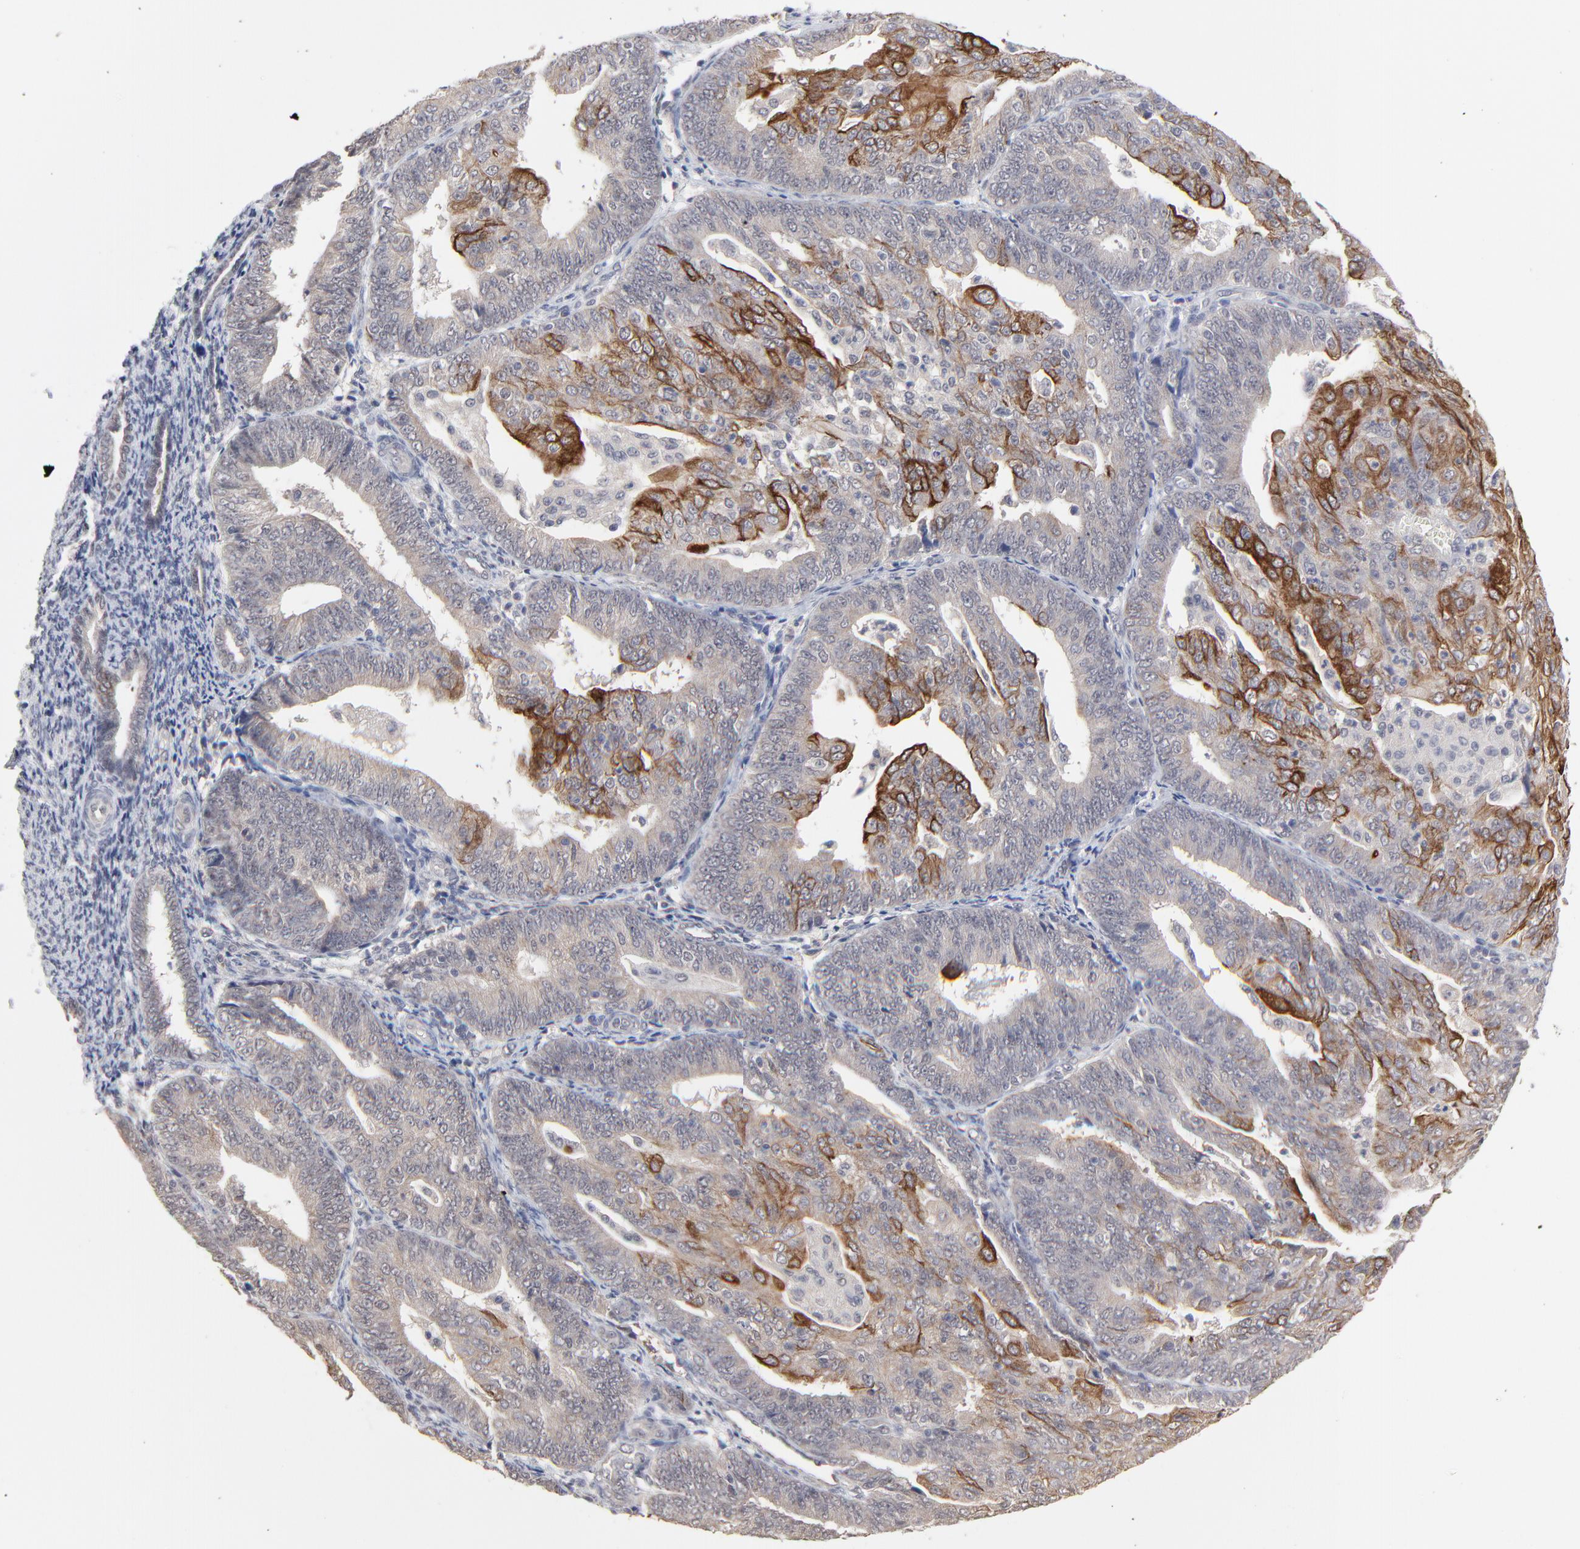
{"staining": {"intensity": "strong", "quantity": "25%-75%", "location": "cytoplasmic/membranous"}, "tissue": "endometrial cancer", "cell_type": "Tumor cells", "image_type": "cancer", "snomed": [{"axis": "morphology", "description": "Adenocarcinoma, NOS"}, {"axis": "topography", "description": "Endometrium"}], "caption": "Adenocarcinoma (endometrial) stained with a protein marker exhibits strong staining in tumor cells.", "gene": "FAM199X", "patient": {"sex": "female", "age": 56}}